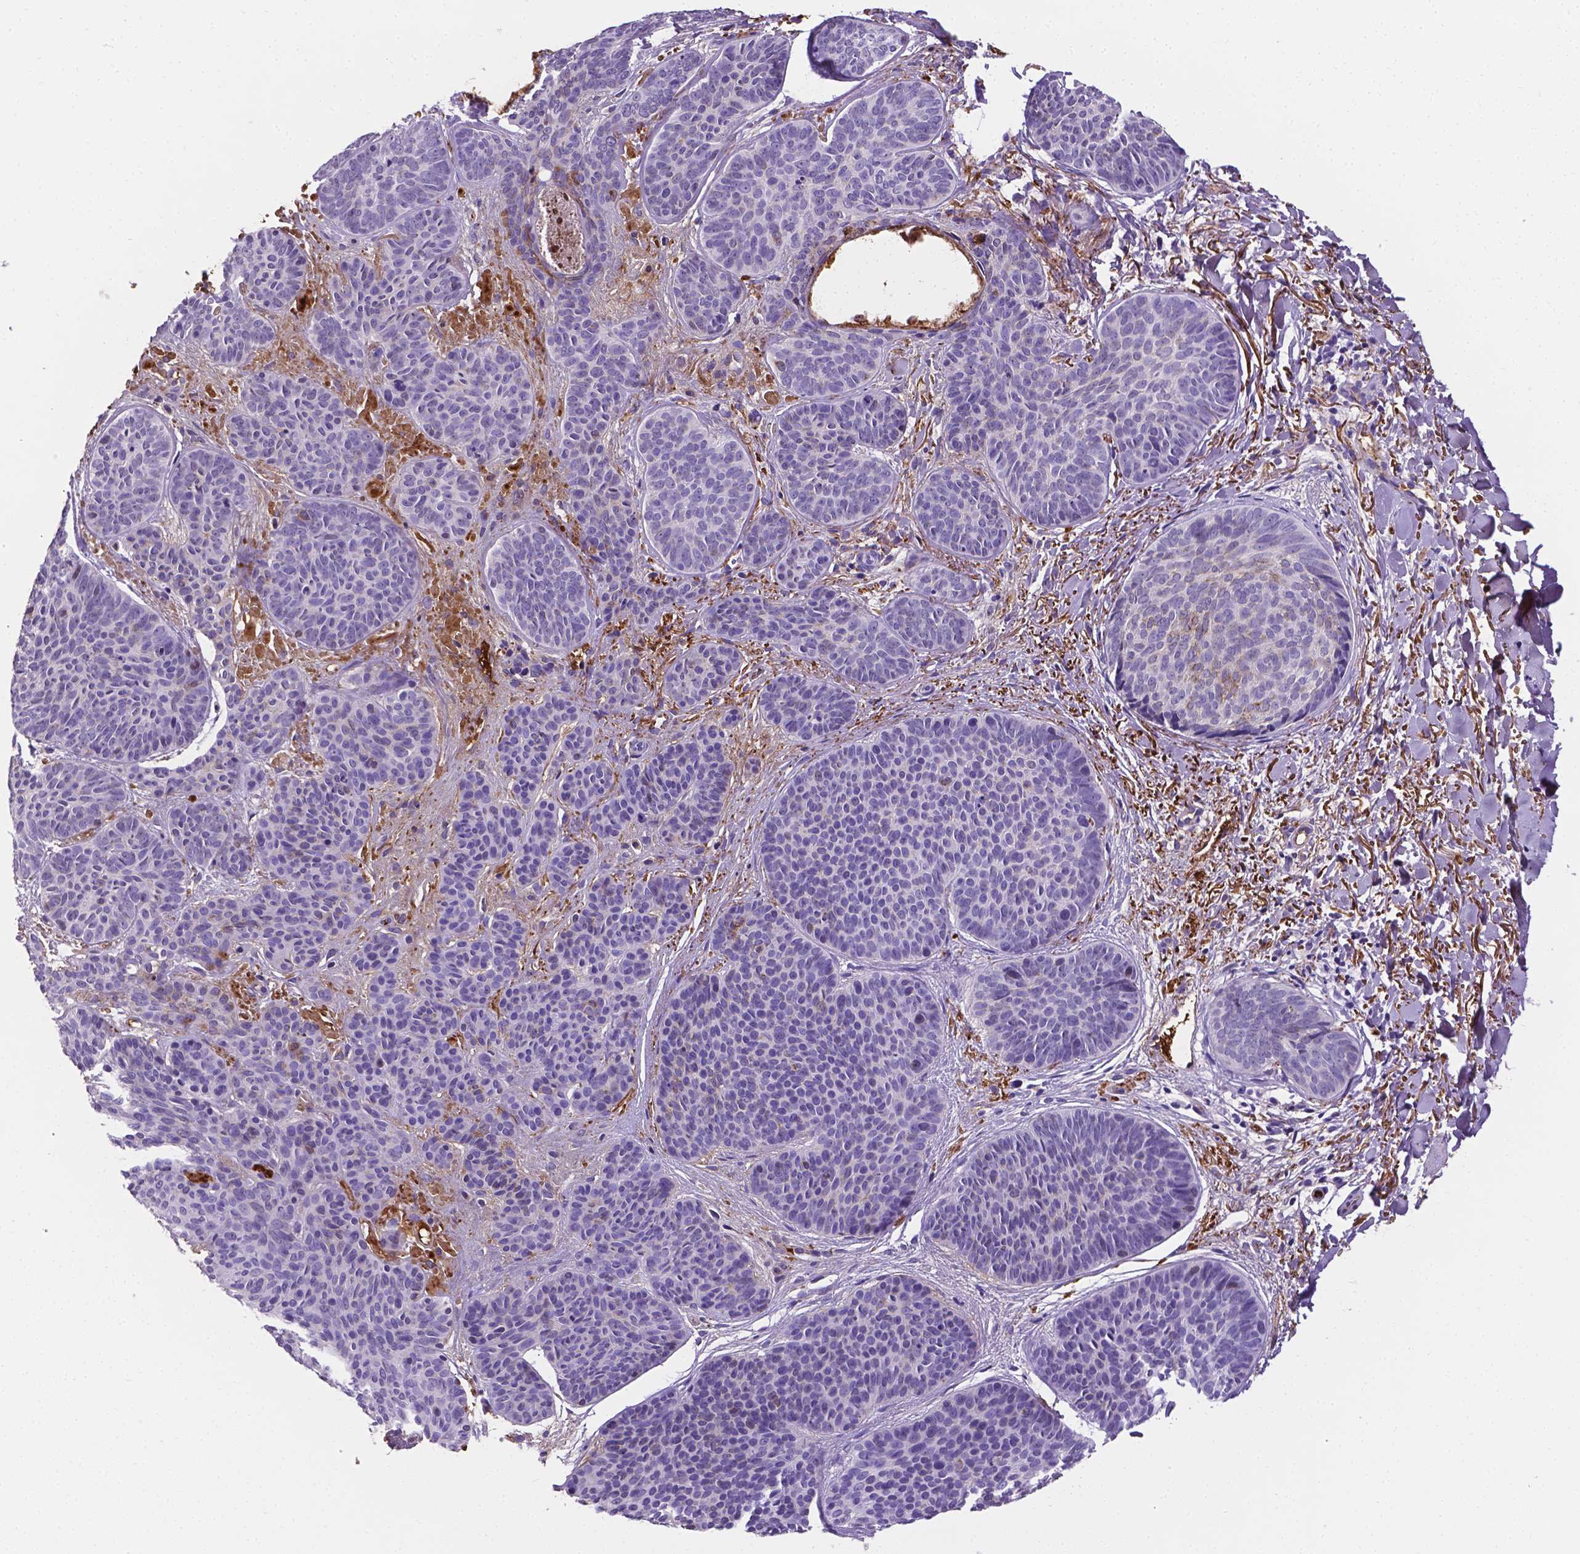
{"staining": {"intensity": "negative", "quantity": "none", "location": "none"}, "tissue": "skin cancer", "cell_type": "Tumor cells", "image_type": "cancer", "snomed": [{"axis": "morphology", "description": "Basal cell carcinoma"}, {"axis": "topography", "description": "Skin"}], "caption": "Tumor cells are negative for protein expression in human skin cancer.", "gene": "APOE", "patient": {"sex": "female", "age": 82}}